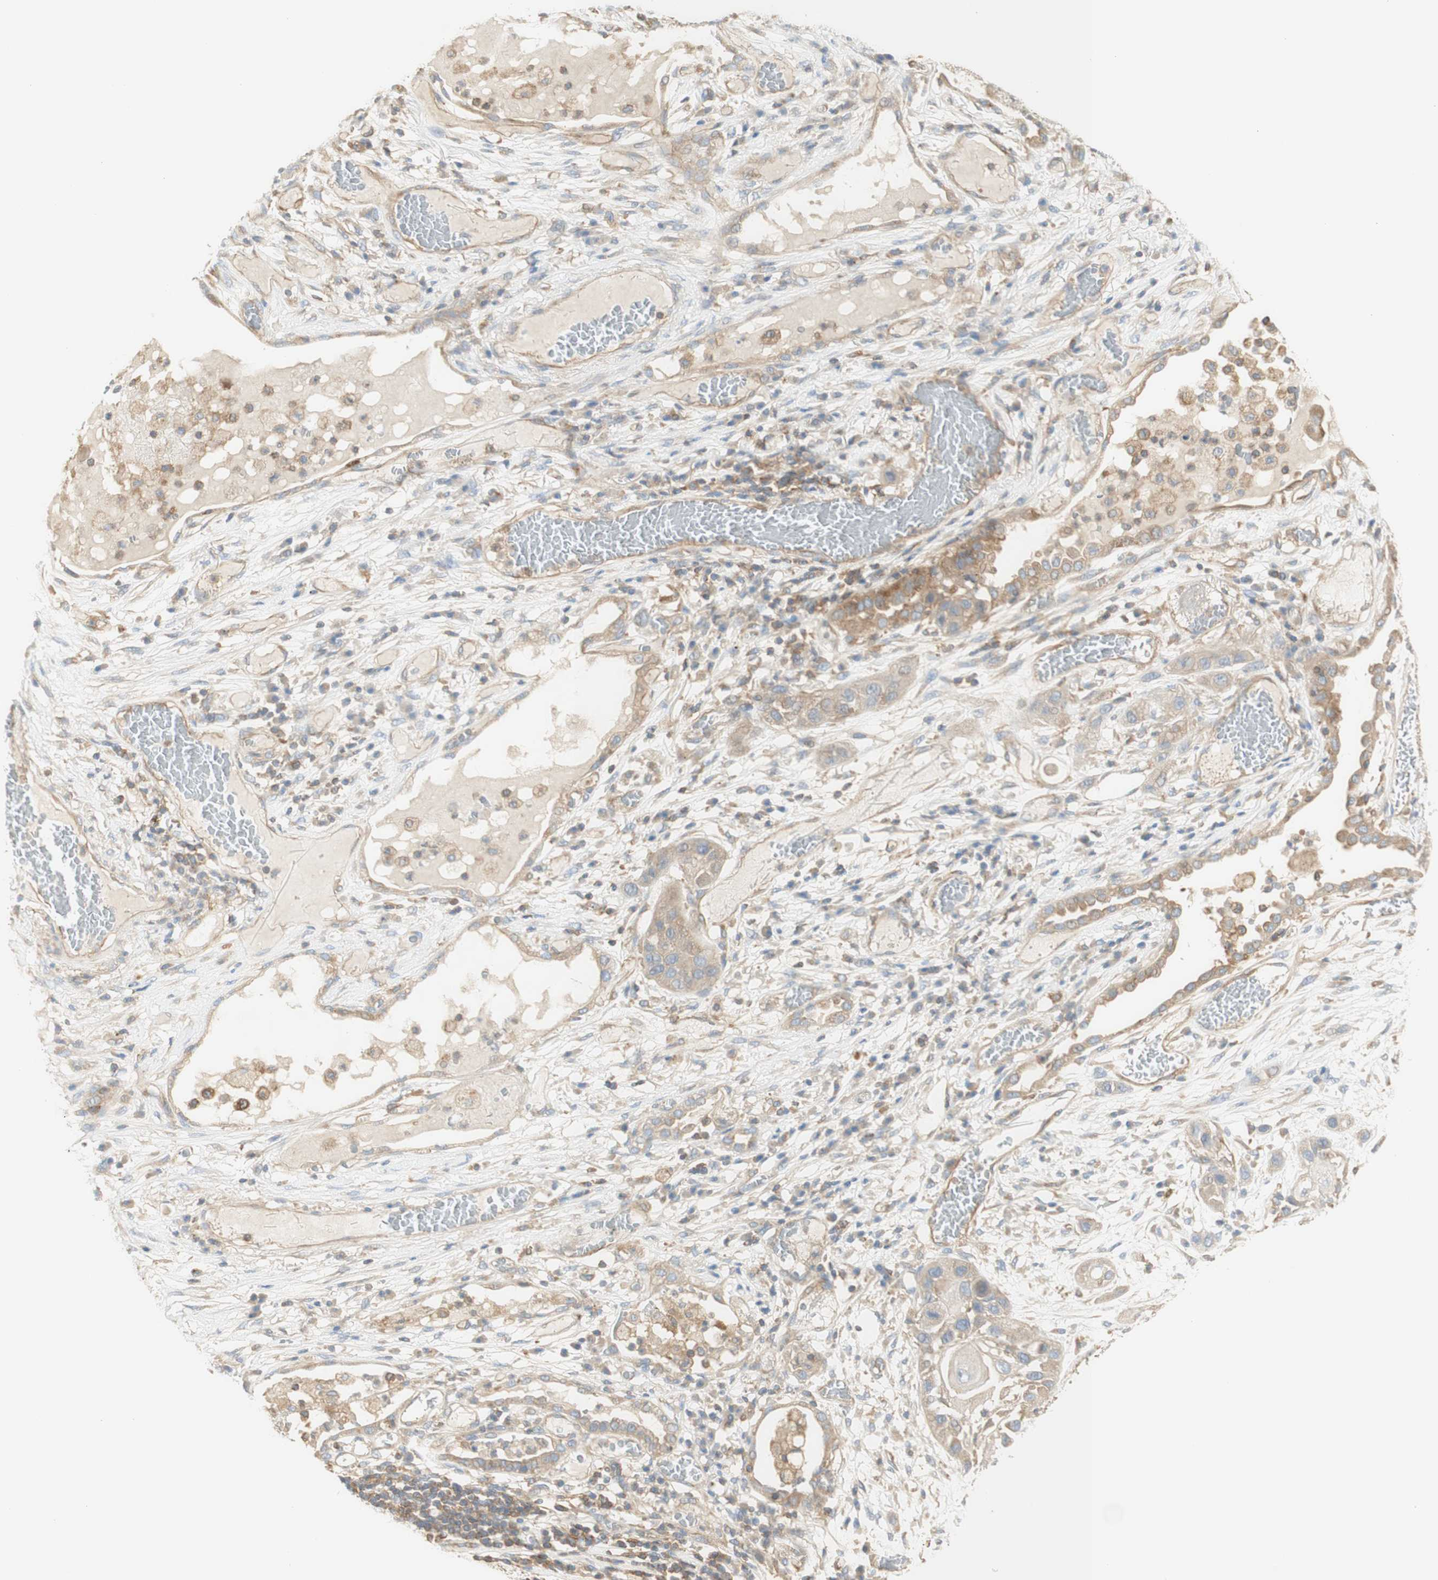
{"staining": {"intensity": "moderate", "quantity": ">75%", "location": "cytoplasmic/membranous"}, "tissue": "lung cancer", "cell_type": "Tumor cells", "image_type": "cancer", "snomed": [{"axis": "morphology", "description": "Squamous cell carcinoma, NOS"}, {"axis": "topography", "description": "Lung"}], "caption": "High-magnification brightfield microscopy of lung cancer stained with DAB (3,3'-diaminobenzidine) (brown) and counterstained with hematoxylin (blue). tumor cells exhibit moderate cytoplasmic/membranous positivity is identified in approximately>75% of cells.", "gene": "IKBKG", "patient": {"sex": "male", "age": 71}}